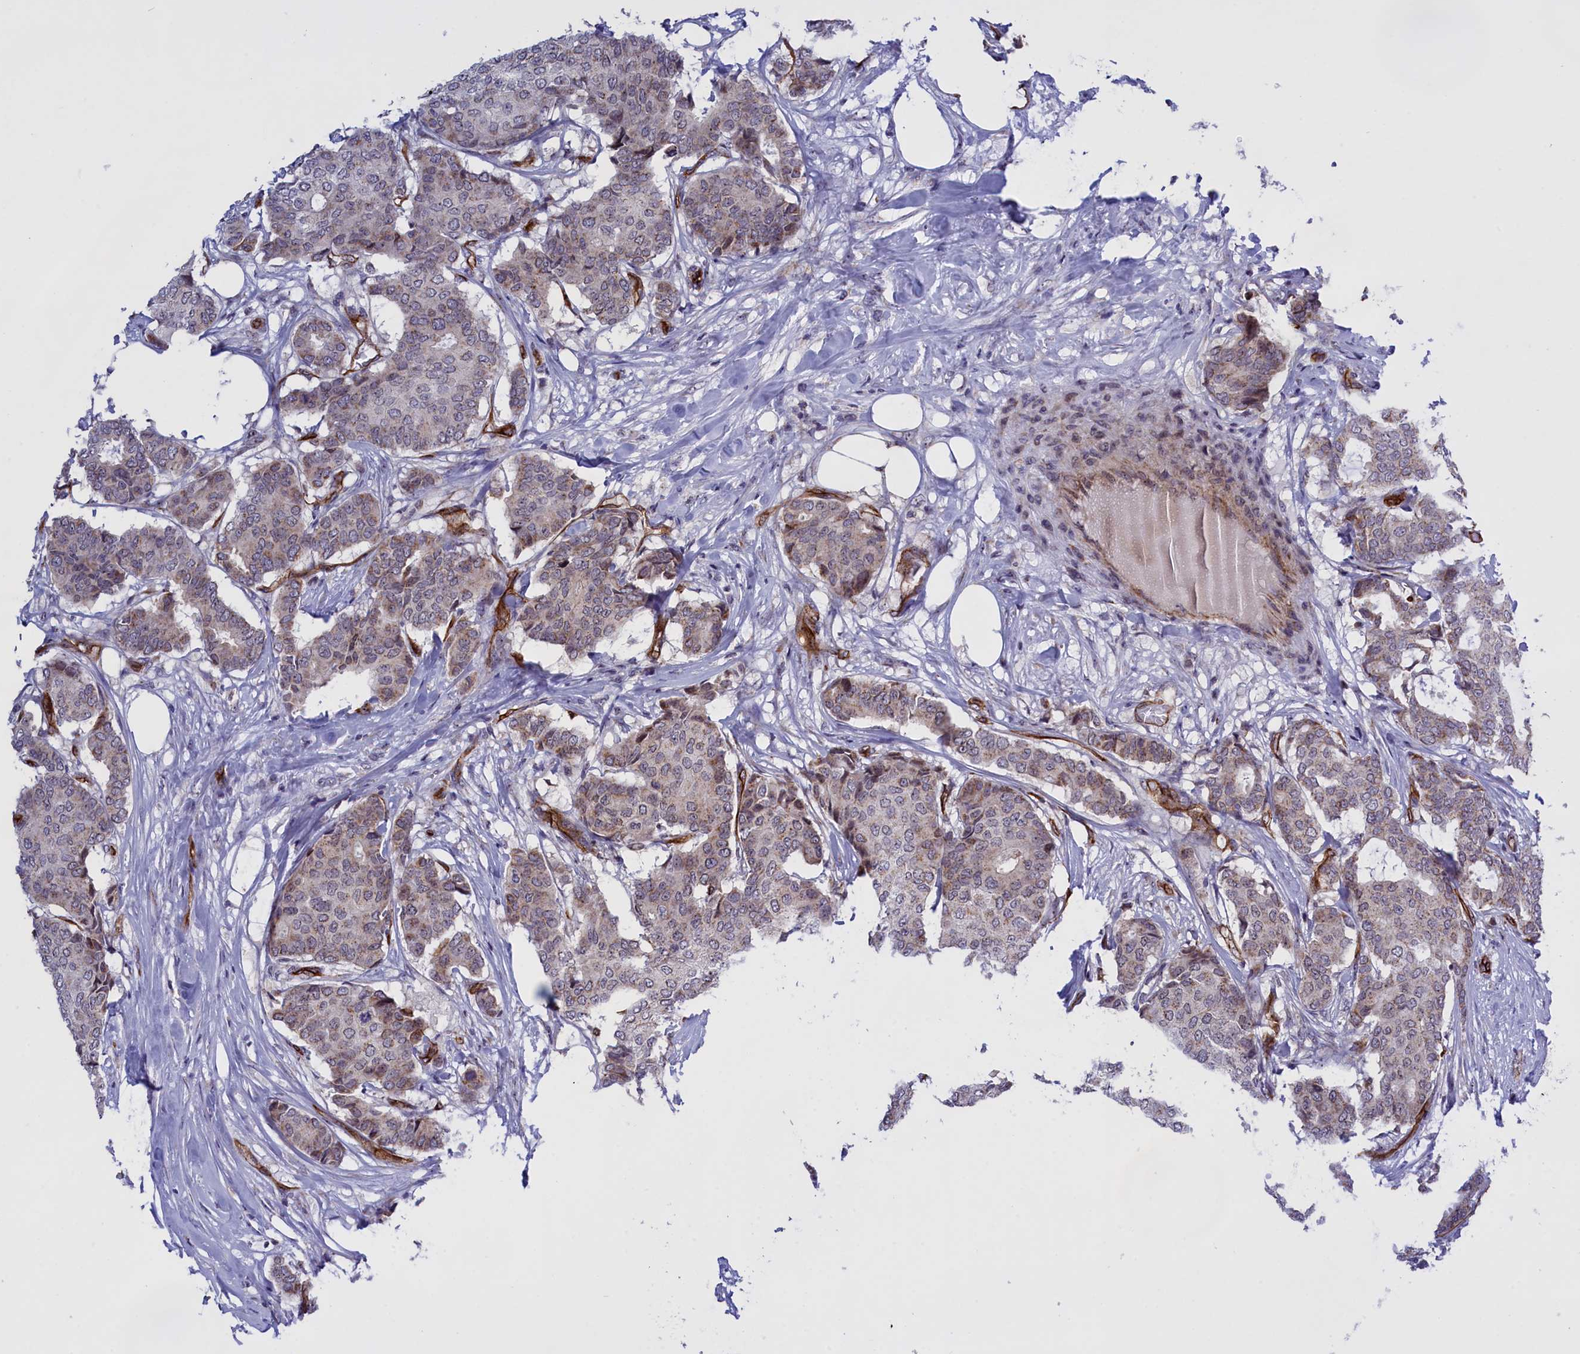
{"staining": {"intensity": "weak", "quantity": "25%-75%", "location": "cytoplasmic/membranous"}, "tissue": "breast cancer", "cell_type": "Tumor cells", "image_type": "cancer", "snomed": [{"axis": "morphology", "description": "Duct carcinoma"}, {"axis": "topography", "description": "Breast"}], "caption": "There is low levels of weak cytoplasmic/membranous staining in tumor cells of breast cancer, as demonstrated by immunohistochemical staining (brown color).", "gene": "MPND", "patient": {"sex": "female", "age": 75}}